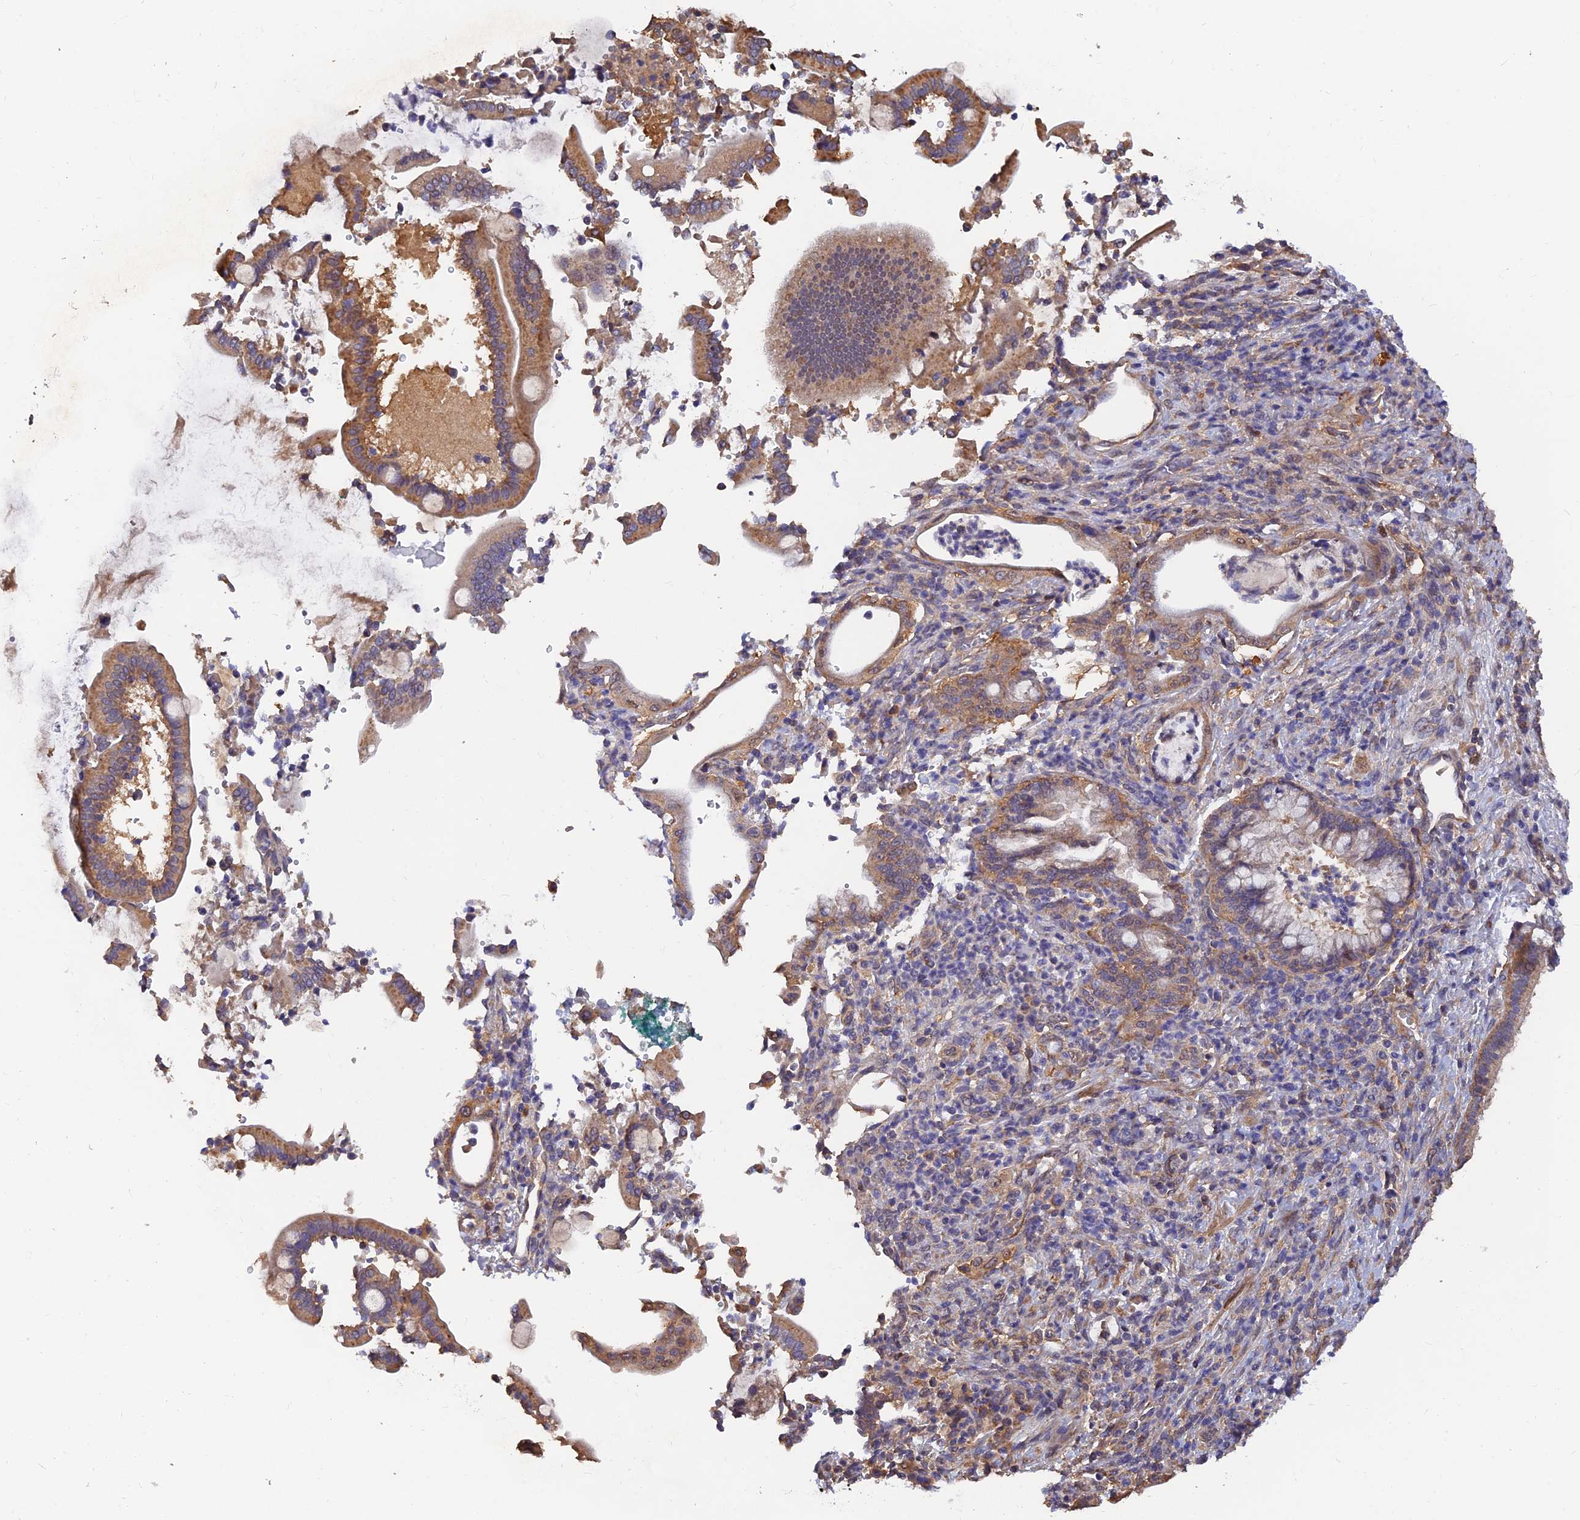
{"staining": {"intensity": "moderate", "quantity": ">75%", "location": "cytoplasmic/membranous"}, "tissue": "pancreatic cancer", "cell_type": "Tumor cells", "image_type": "cancer", "snomed": [{"axis": "morphology", "description": "Normal tissue, NOS"}, {"axis": "morphology", "description": "Adenocarcinoma, NOS"}, {"axis": "topography", "description": "Pancreas"}], "caption": "A histopathology image showing moderate cytoplasmic/membranous expression in approximately >75% of tumor cells in adenocarcinoma (pancreatic), as visualized by brown immunohistochemical staining.", "gene": "SLC38A11", "patient": {"sex": "female", "age": 55}}